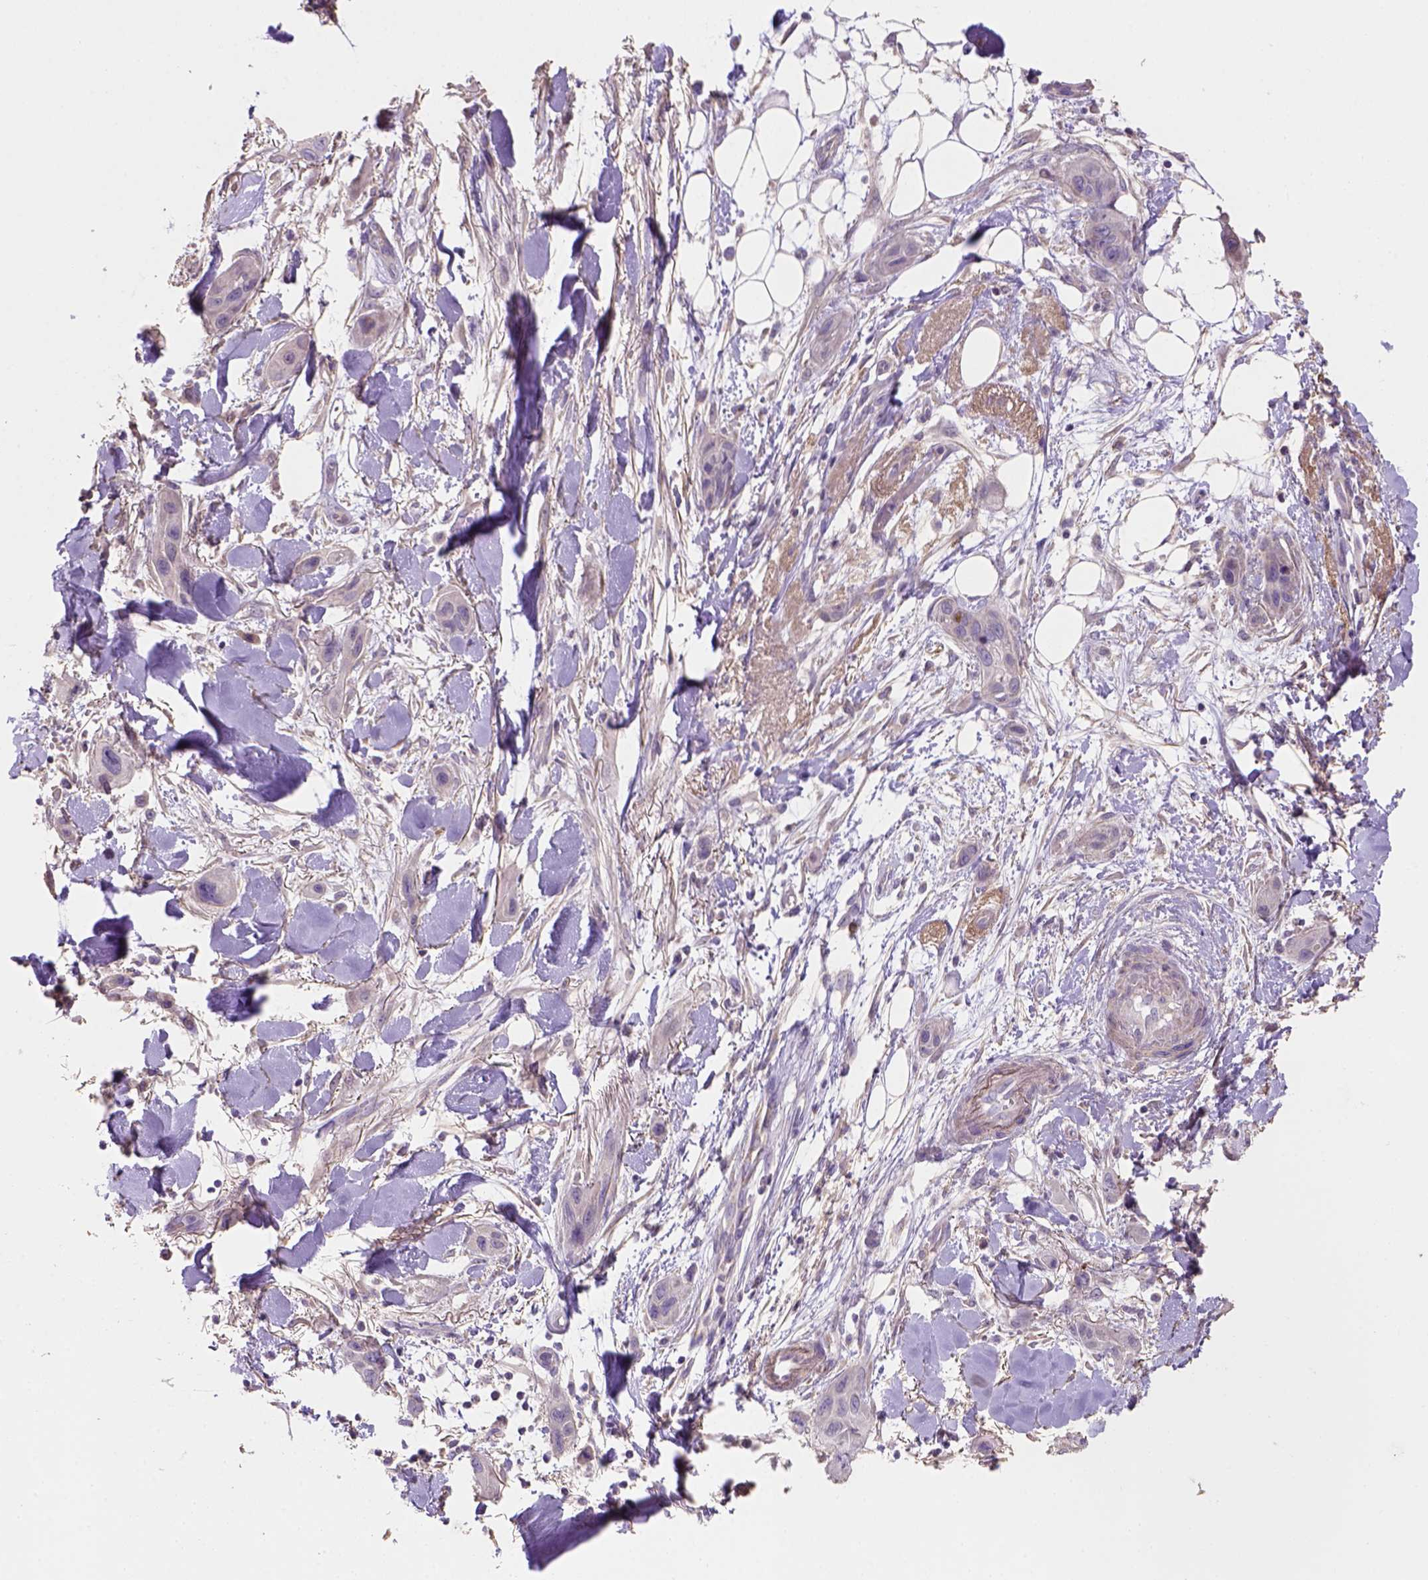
{"staining": {"intensity": "negative", "quantity": "none", "location": "none"}, "tissue": "skin cancer", "cell_type": "Tumor cells", "image_type": "cancer", "snomed": [{"axis": "morphology", "description": "Squamous cell carcinoma, NOS"}, {"axis": "topography", "description": "Skin"}], "caption": "Immunohistochemical staining of skin cancer exhibits no significant positivity in tumor cells.", "gene": "HTRA1", "patient": {"sex": "male", "age": 79}}